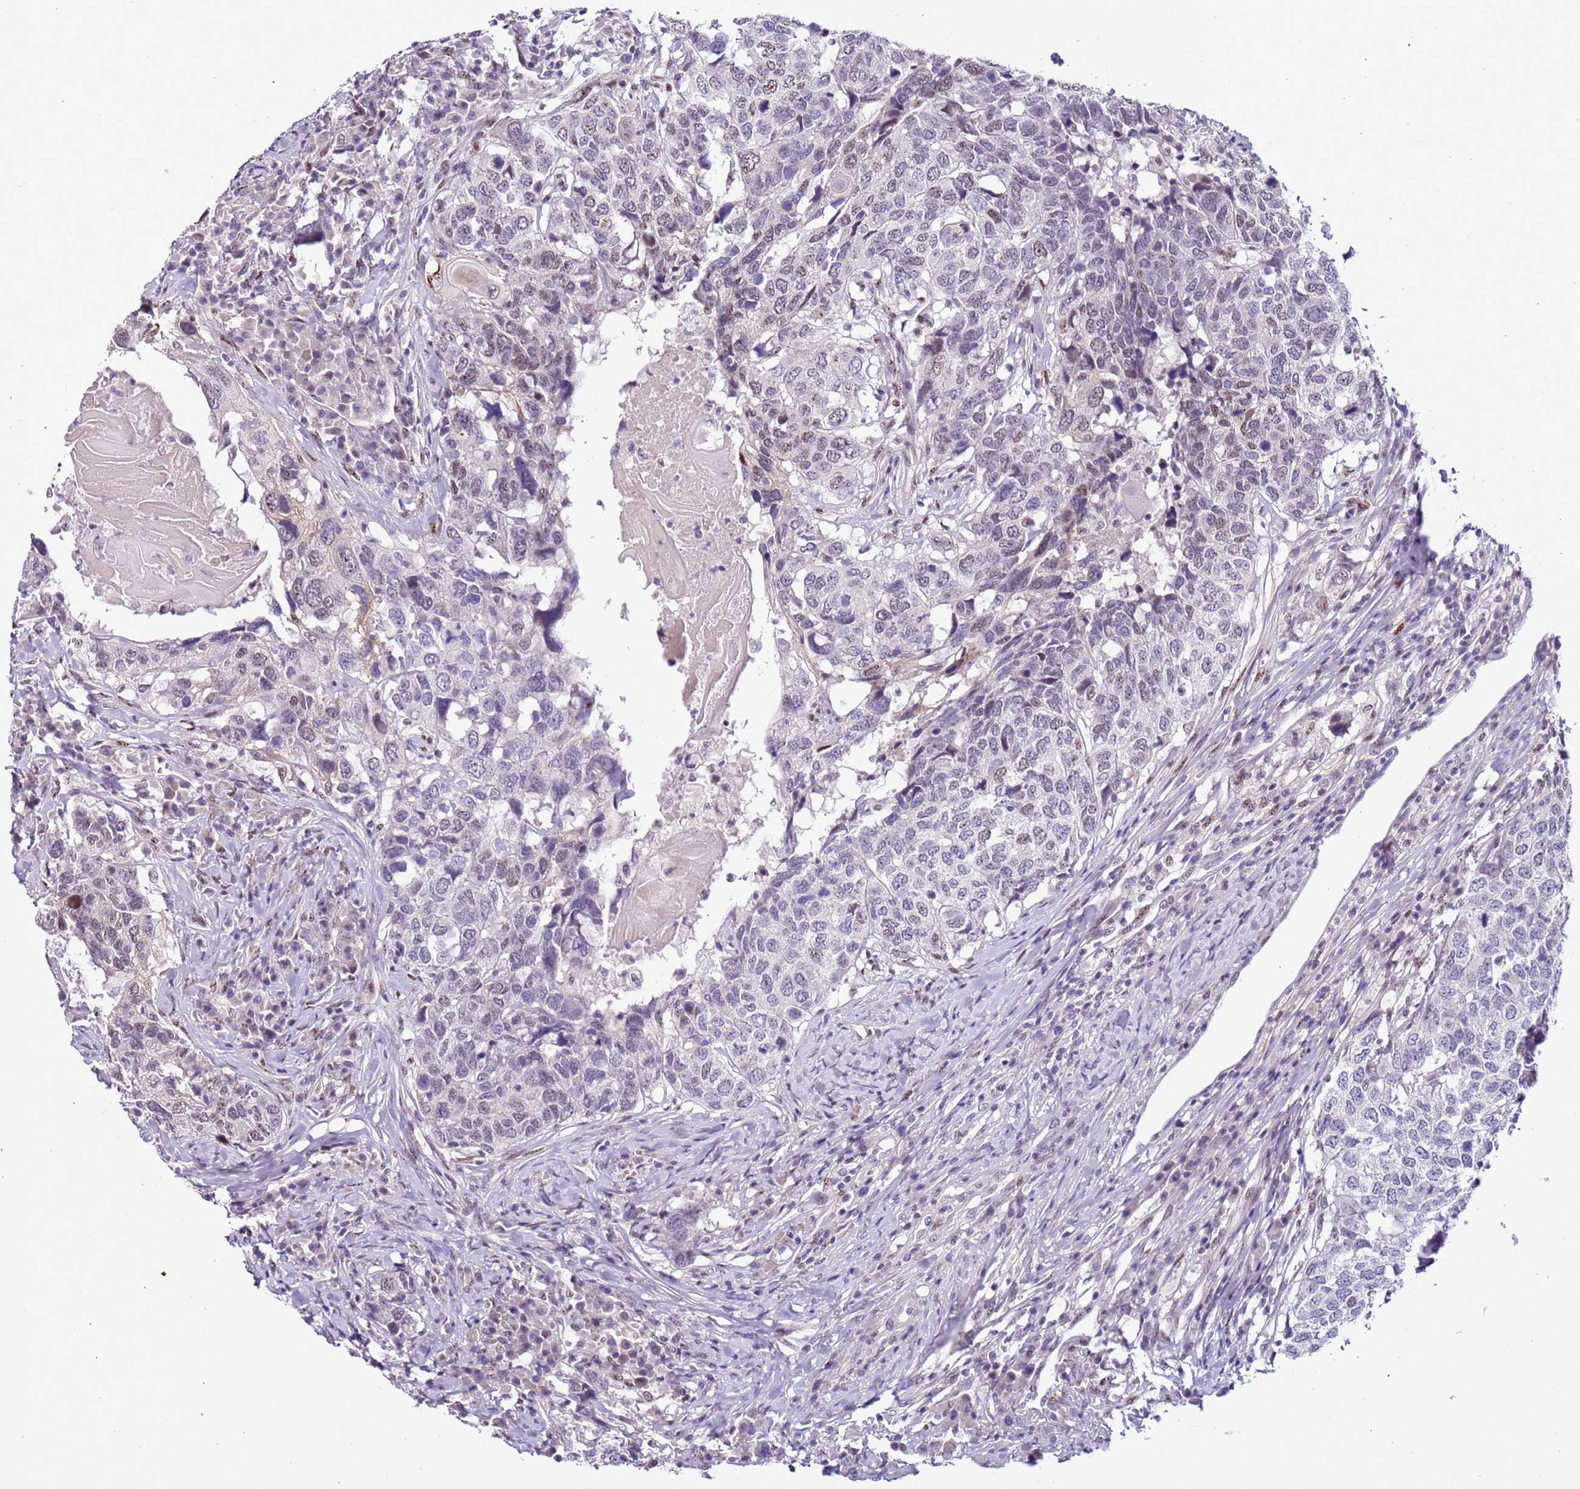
{"staining": {"intensity": "weak", "quantity": "<25%", "location": "nuclear"}, "tissue": "head and neck cancer", "cell_type": "Tumor cells", "image_type": "cancer", "snomed": [{"axis": "morphology", "description": "Squamous cell carcinoma, NOS"}, {"axis": "topography", "description": "Head-Neck"}], "caption": "An IHC micrograph of squamous cell carcinoma (head and neck) is shown. There is no staining in tumor cells of squamous cell carcinoma (head and neck). The staining is performed using DAB (3,3'-diaminobenzidine) brown chromogen with nuclei counter-stained in using hematoxylin.", "gene": "PLEKHH1", "patient": {"sex": "male", "age": 66}}